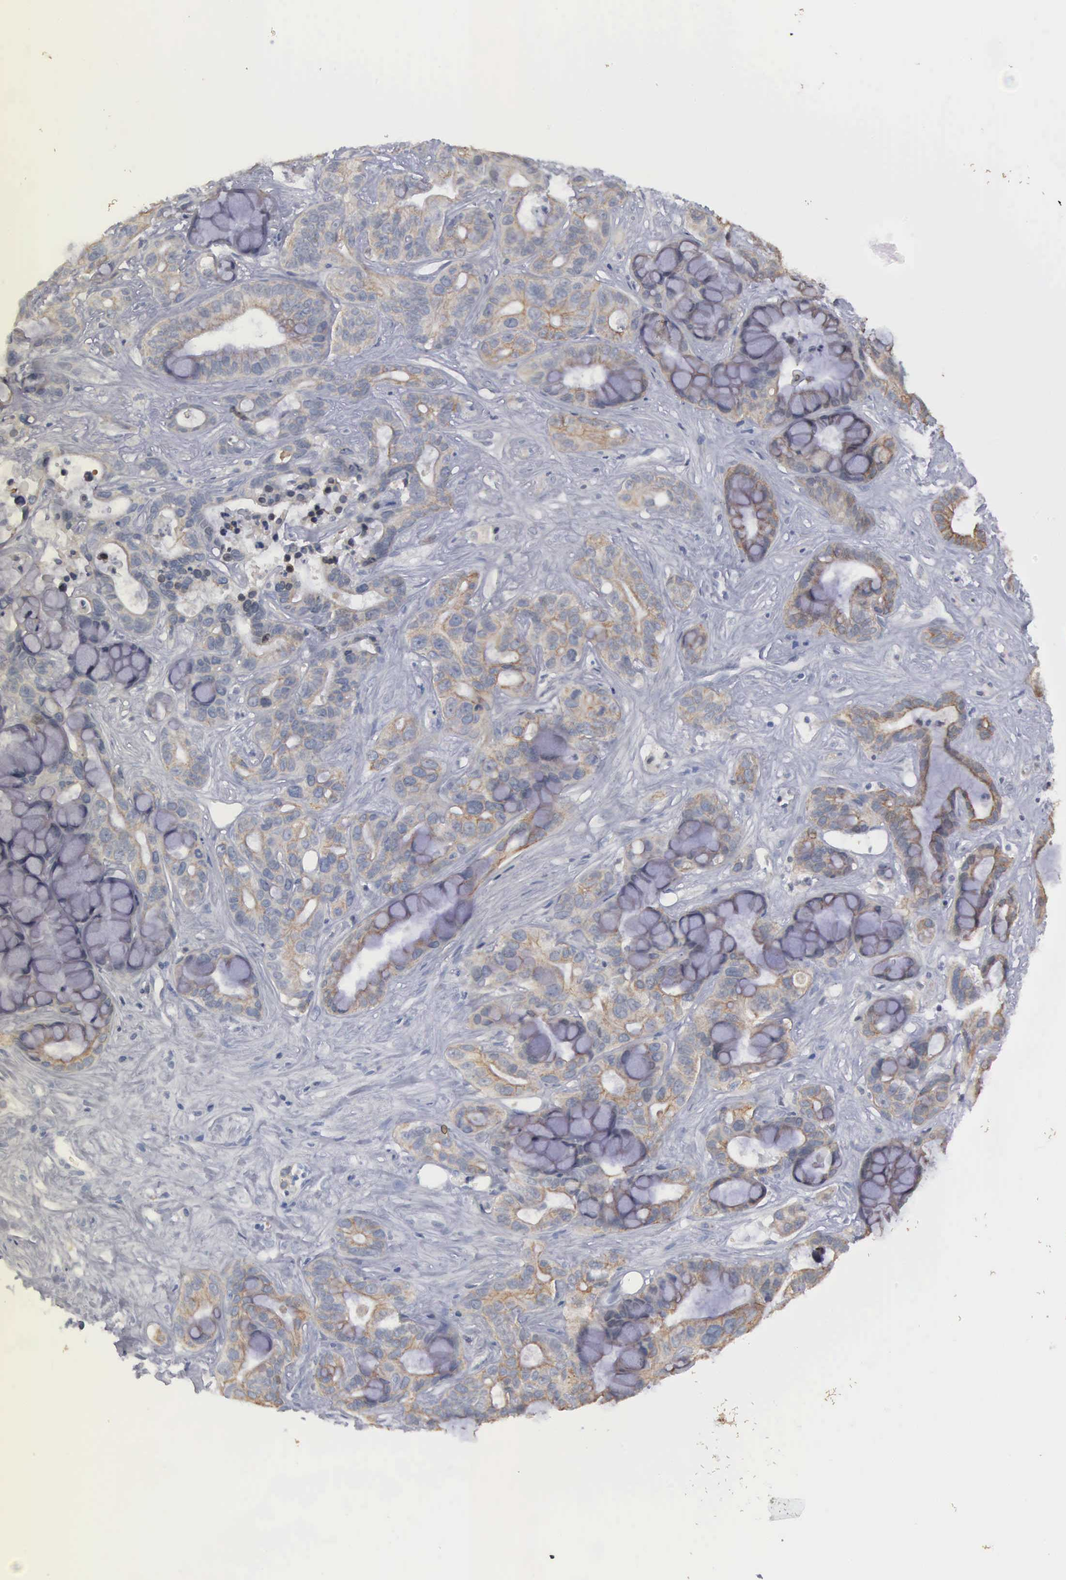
{"staining": {"intensity": "weak", "quantity": ">75%", "location": "cytoplasmic/membranous"}, "tissue": "liver cancer", "cell_type": "Tumor cells", "image_type": "cancer", "snomed": [{"axis": "morphology", "description": "Cholangiocarcinoma"}, {"axis": "topography", "description": "Liver"}], "caption": "Immunohistochemical staining of liver cholangiocarcinoma exhibits low levels of weak cytoplasmic/membranous positivity in approximately >75% of tumor cells.", "gene": "WDR89", "patient": {"sex": "female", "age": 65}}